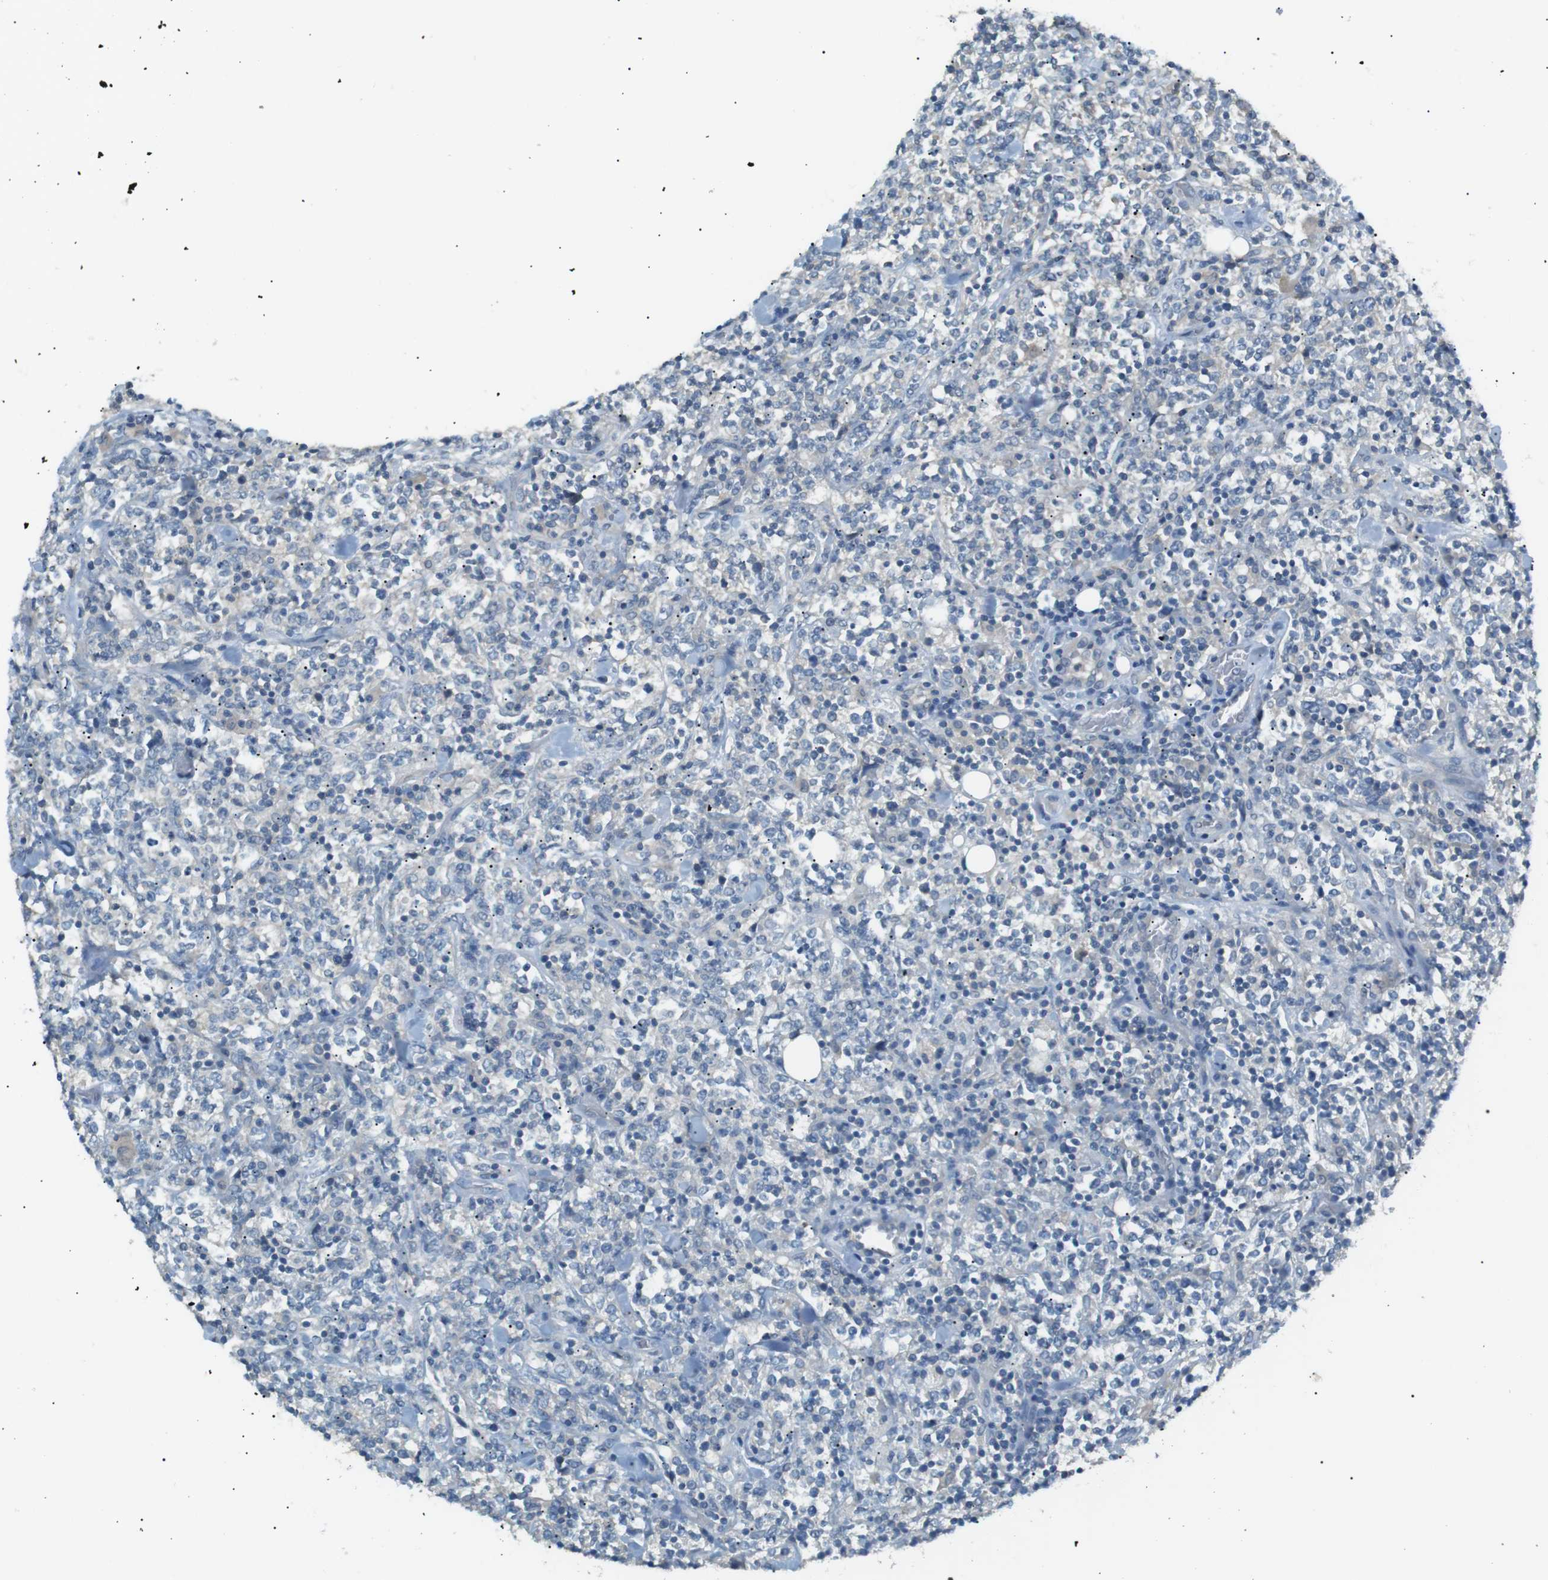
{"staining": {"intensity": "negative", "quantity": "none", "location": "none"}, "tissue": "lymphoma", "cell_type": "Tumor cells", "image_type": "cancer", "snomed": [{"axis": "morphology", "description": "Malignant lymphoma, non-Hodgkin's type, High grade"}, {"axis": "topography", "description": "Soft tissue"}], "caption": "Immunohistochemistry (IHC) of lymphoma exhibits no staining in tumor cells.", "gene": "CDH26", "patient": {"sex": "male", "age": 18}}